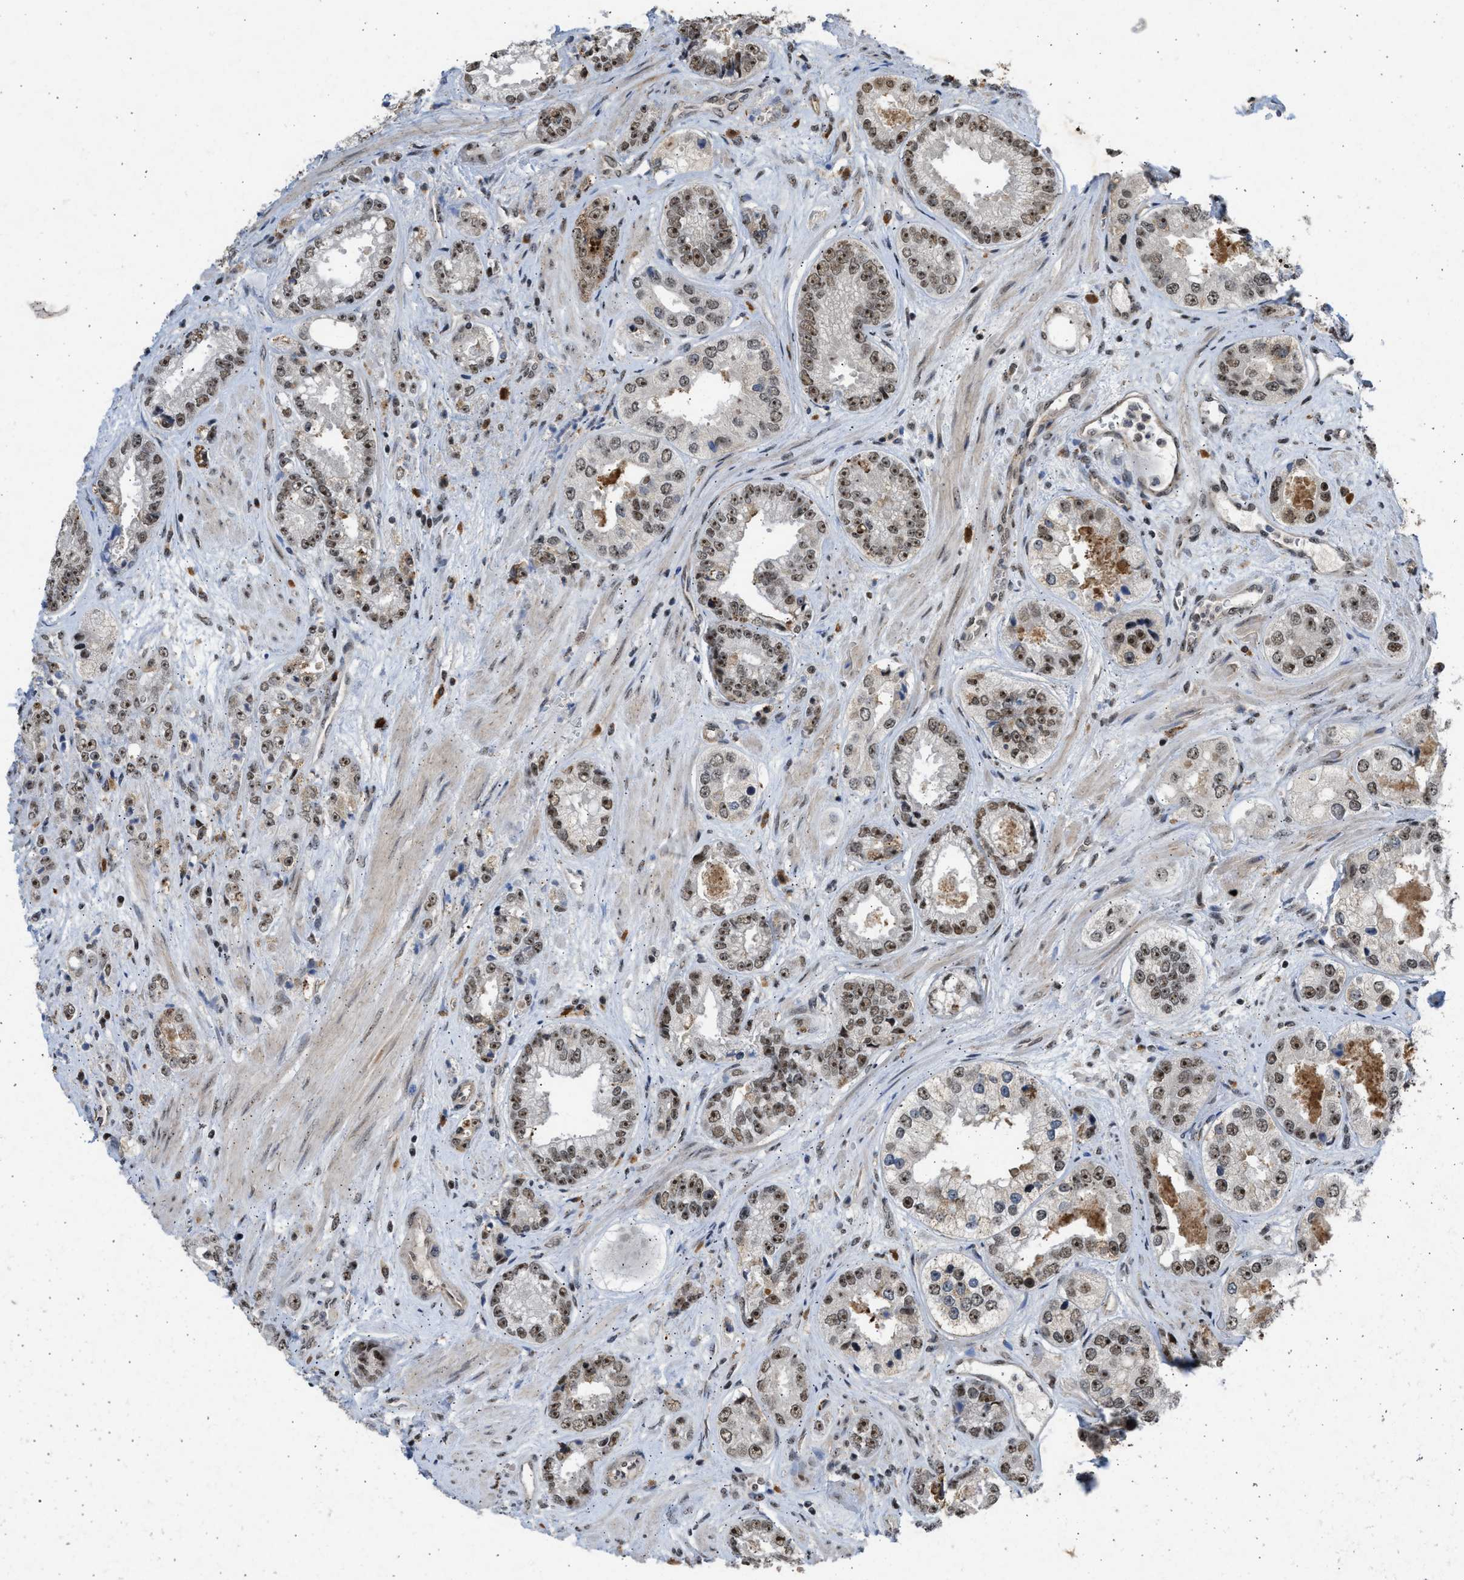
{"staining": {"intensity": "moderate", "quantity": ">75%", "location": "nuclear"}, "tissue": "prostate cancer", "cell_type": "Tumor cells", "image_type": "cancer", "snomed": [{"axis": "morphology", "description": "Adenocarcinoma, High grade"}, {"axis": "topography", "description": "Prostate"}], "caption": "Moderate nuclear expression for a protein is identified in about >75% of tumor cells of prostate cancer (high-grade adenocarcinoma) using immunohistochemistry.", "gene": "TFDP2", "patient": {"sex": "male", "age": 61}}